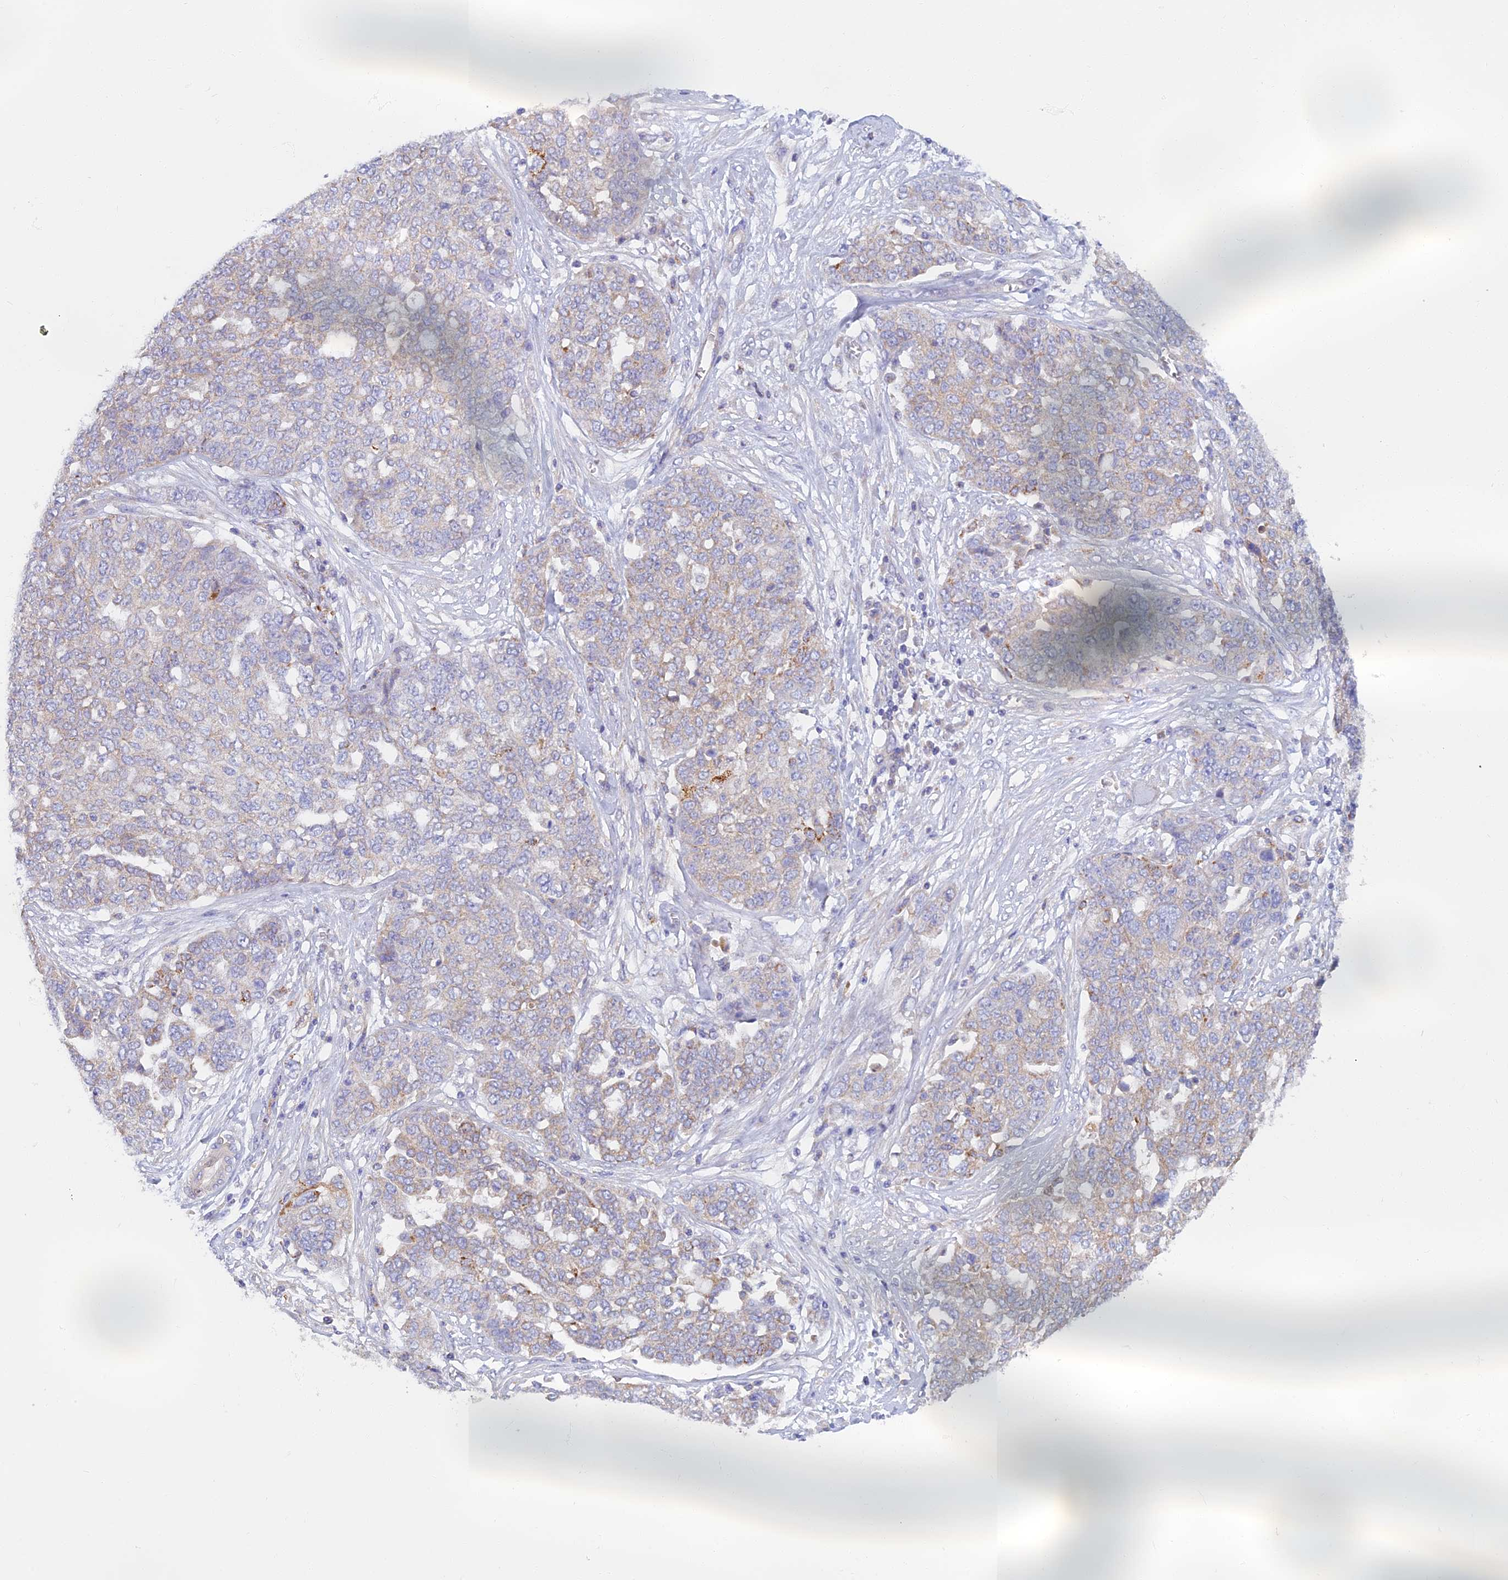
{"staining": {"intensity": "weak", "quantity": "<25%", "location": "cytoplasmic/membranous"}, "tissue": "ovarian cancer", "cell_type": "Tumor cells", "image_type": "cancer", "snomed": [{"axis": "morphology", "description": "Cystadenocarcinoma, serous, NOS"}, {"axis": "topography", "description": "Soft tissue"}, {"axis": "topography", "description": "Ovary"}], "caption": "This is an immunohistochemistry image of human ovarian serous cystadenocarcinoma. There is no positivity in tumor cells.", "gene": "TMEM44", "patient": {"sex": "female", "age": 57}}